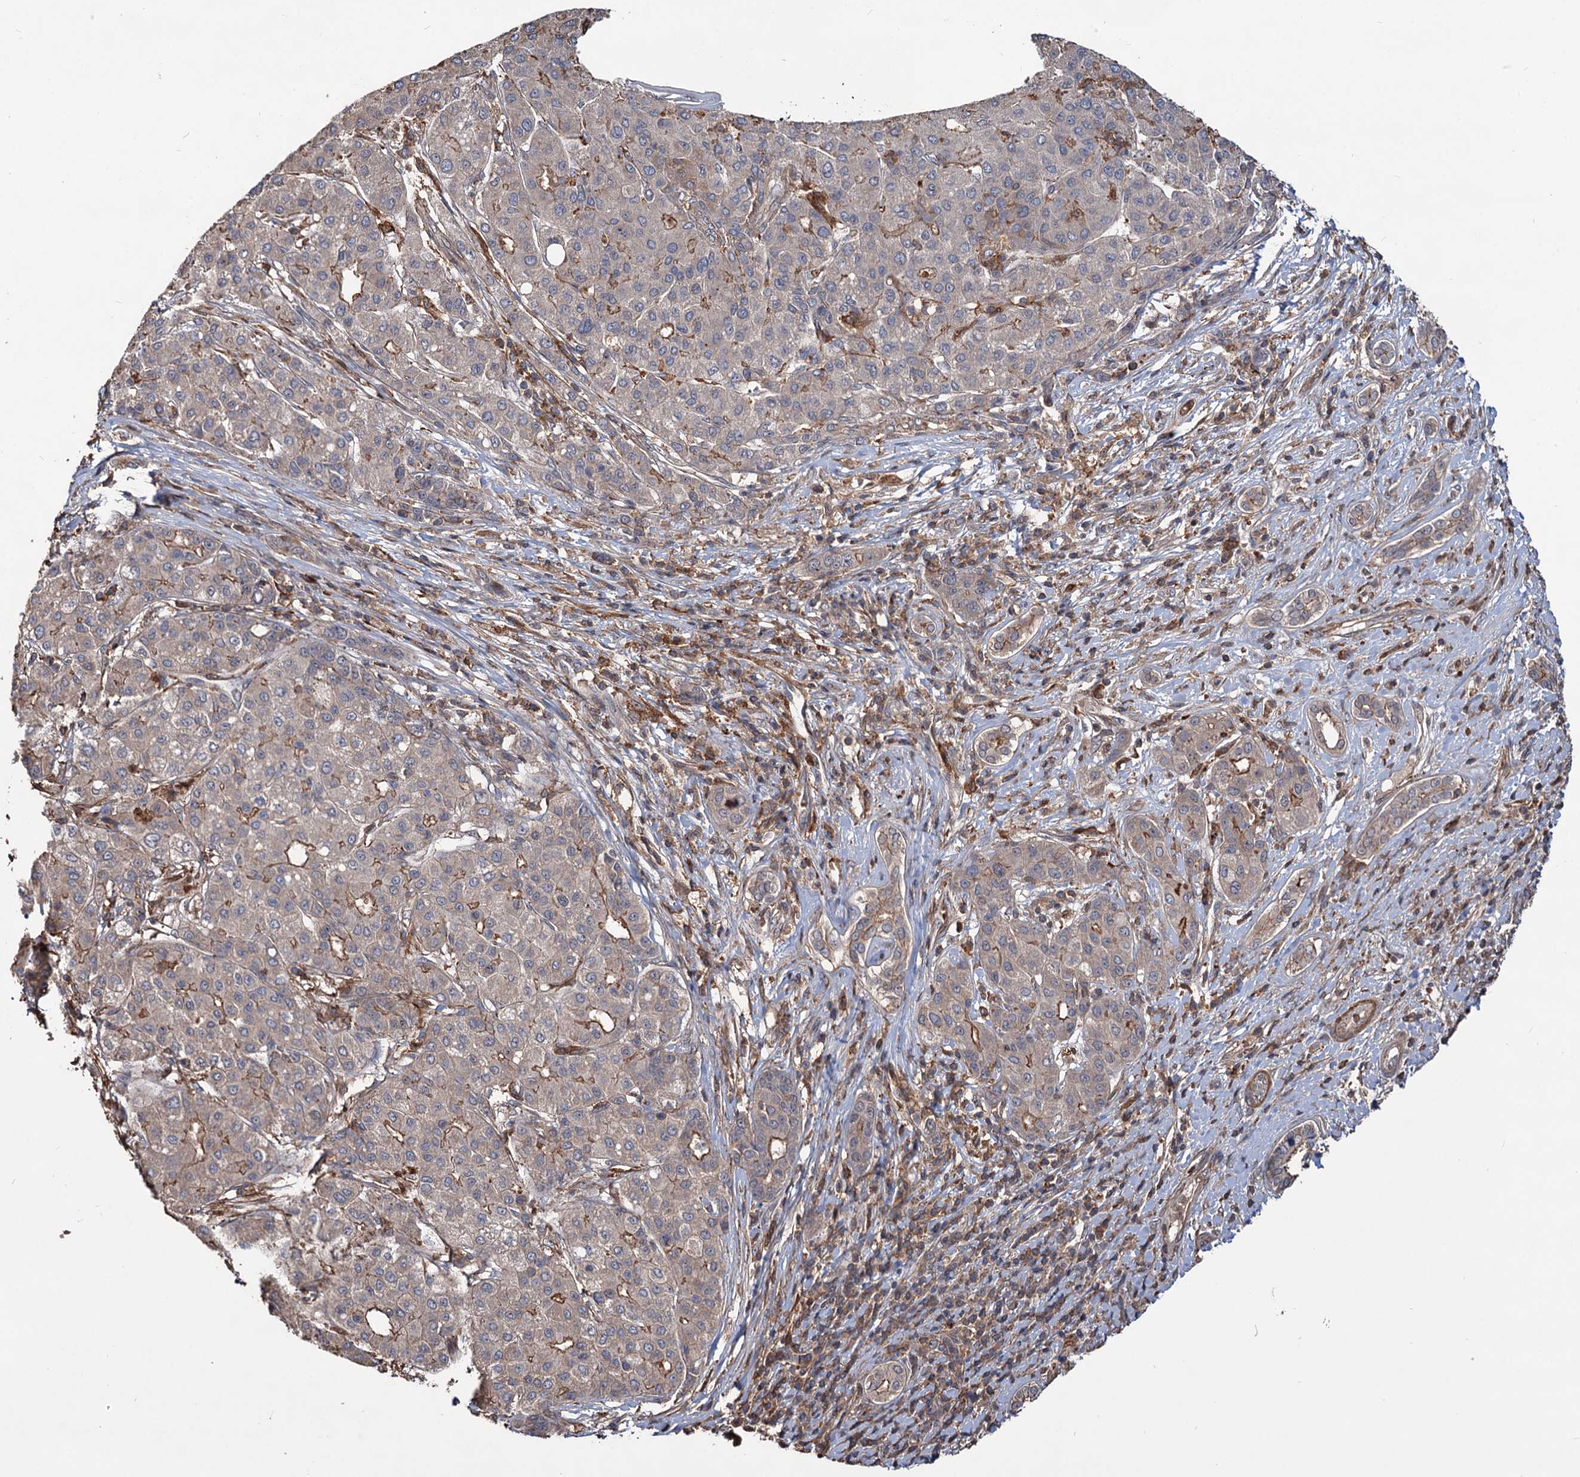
{"staining": {"intensity": "moderate", "quantity": "<25%", "location": "cytoplasmic/membranous"}, "tissue": "liver cancer", "cell_type": "Tumor cells", "image_type": "cancer", "snomed": [{"axis": "morphology", "description": "Carcinoma, Hepatocellular, NOS"}, {"axis": "topography", "description": "Liver"}], "caption": "Protein expression analysis of liver cancer (hepatocellular carcinoma) exhibits moderate cytoplasmic/membranous positivity in about <25% of tumor cells. Nuclei are stained in blue.", "gene": "GRIP1", "patient": {"sex": "male", "age": 65}}